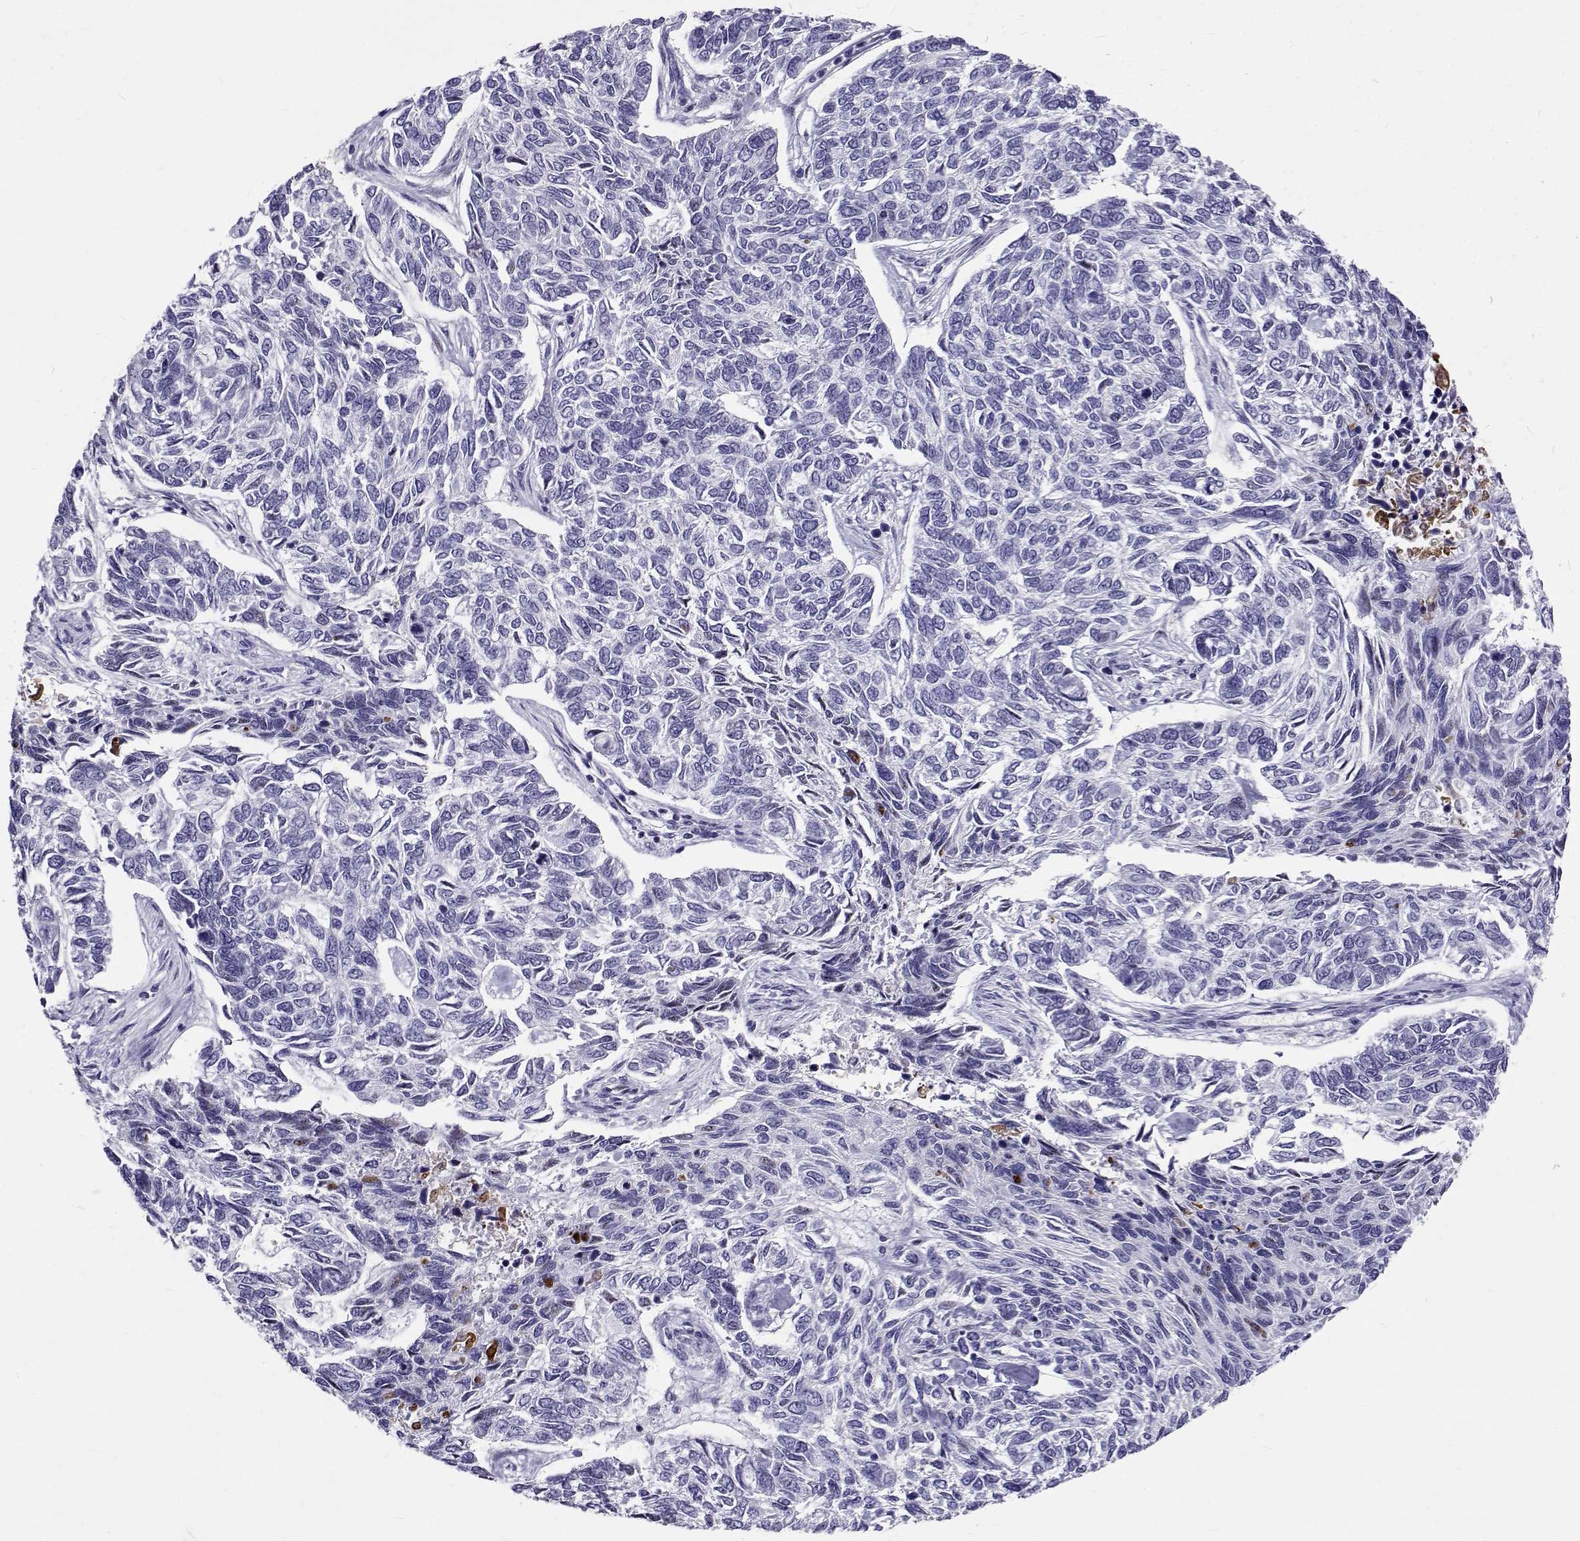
{"staining": {"intensity": "negative", "quantity": "none", "location": "none"}, "tissue": "skin cancer", "cell_type": "Tumor cells", "image_type": "cancer", "snomed": [{"axis": "morphology", "description": "Basal cell carcinoma"}, {"axis": "topography", "description": "Skin"}], "caption": "An IHC micrograph of skin cancer (basal cell carcinoma) is shown. There is no staining in tumor cells of skin cancer (basal cell carcinoma).", "gene": "IGSF1", "patient": {"sex": "female", "age": 65}}